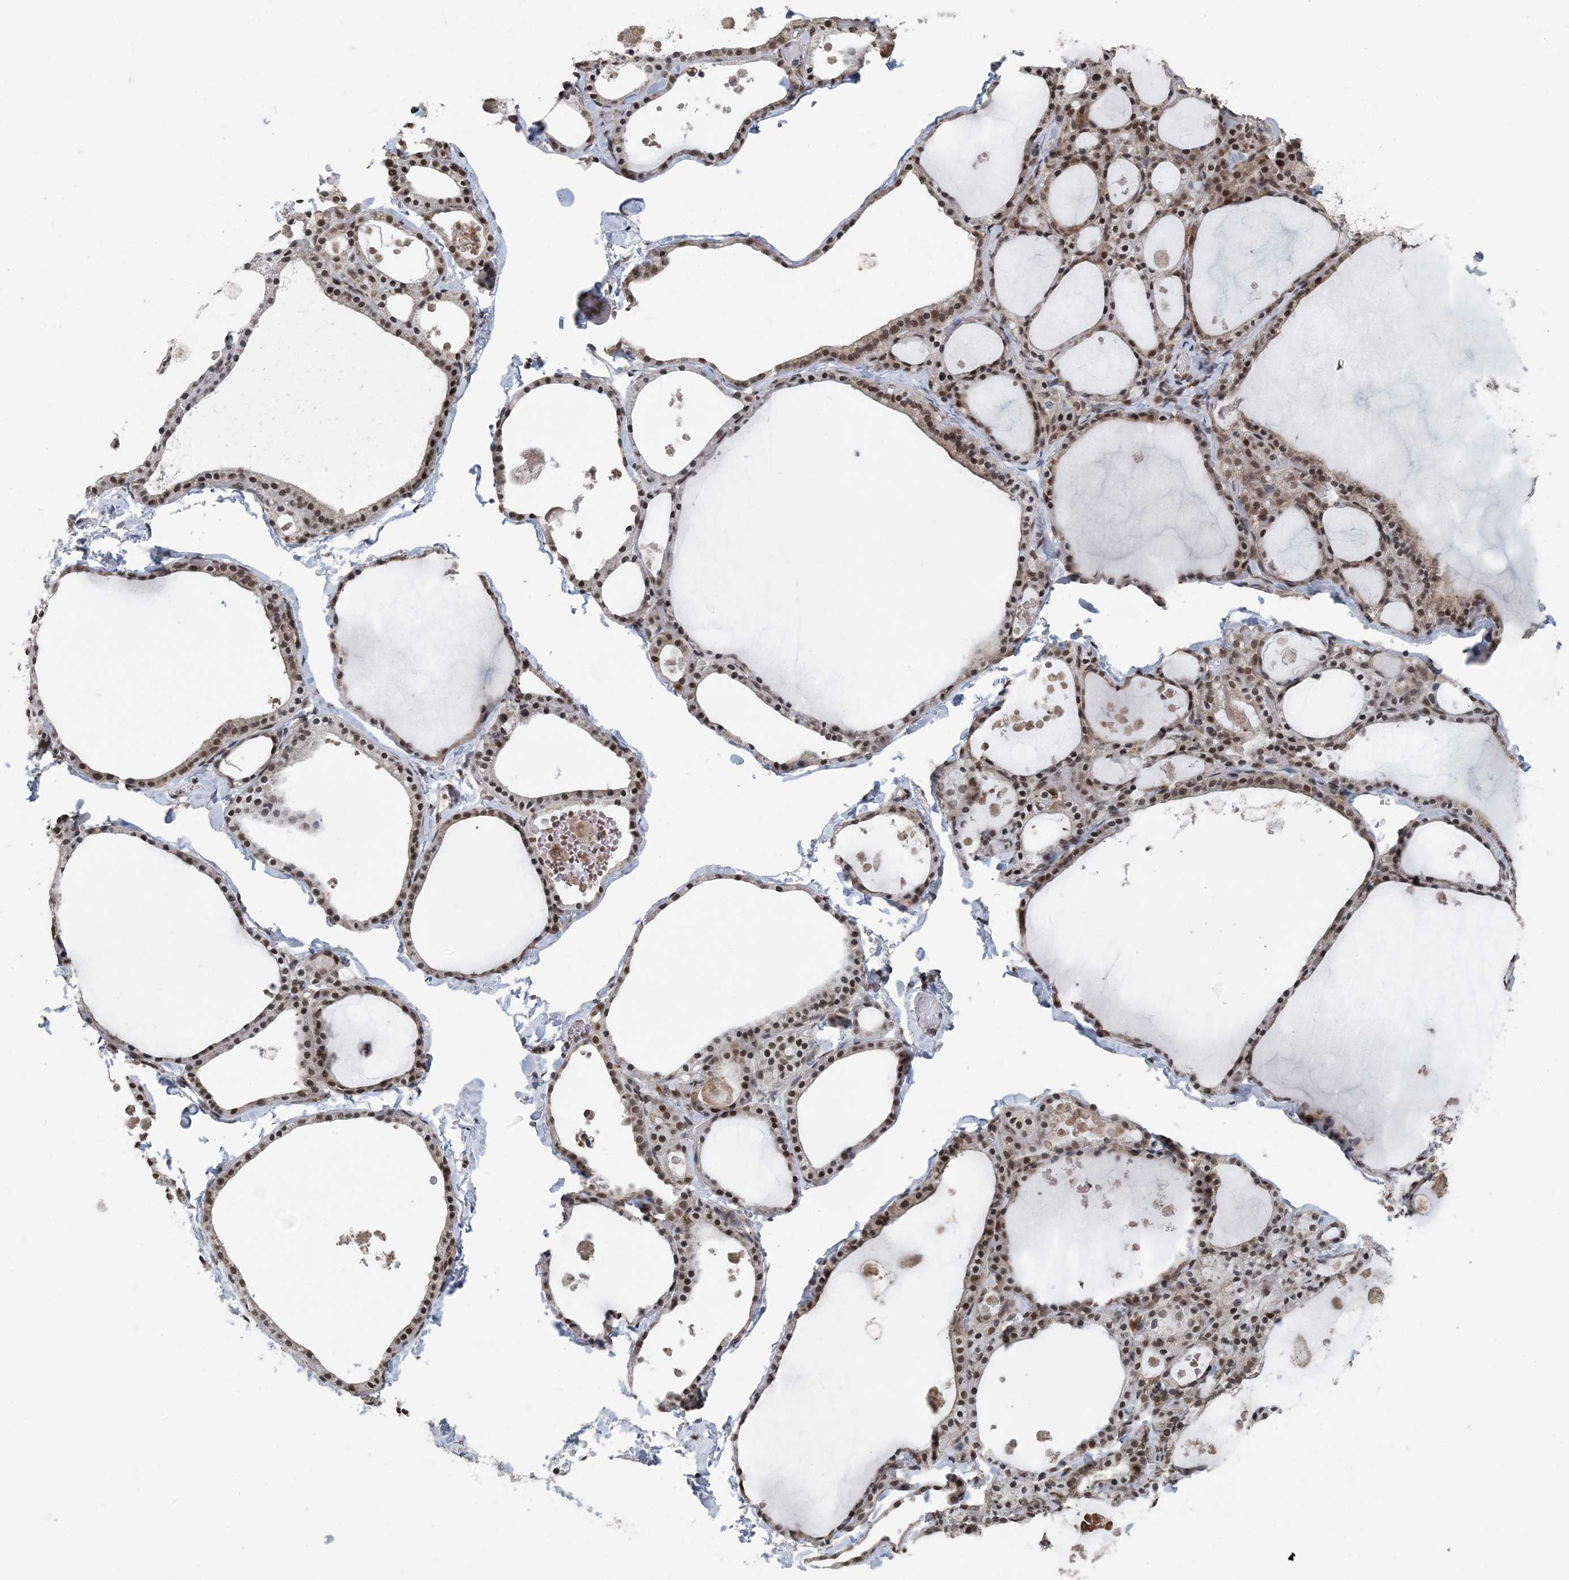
{"staining": {"intensity": "moderate", "quantity": ">75%", "location": "cytoplasmic/membranous,nuclear"}, "tissue": "thyroid gland", "cell_type": "Glandular cells", "image_type": "normal", "snomed": [{"axis": "morphology", "description": "Normal tissue, NOS"}, {"axis": "topography", "description": "Thyroid gland"}], "caption": "High-power microscopy captured an immunohistochemistry (IHC) histopathology image of normal thyroid gland, revealing moderate cytoplasmic/membranous,nuclear staining in approximately >75% of glandular cells. The protein is shown in brown color, while the nuclei are stained blue.", "gene": "MBD2", "patient": {"sex": "male", "age": 56}}